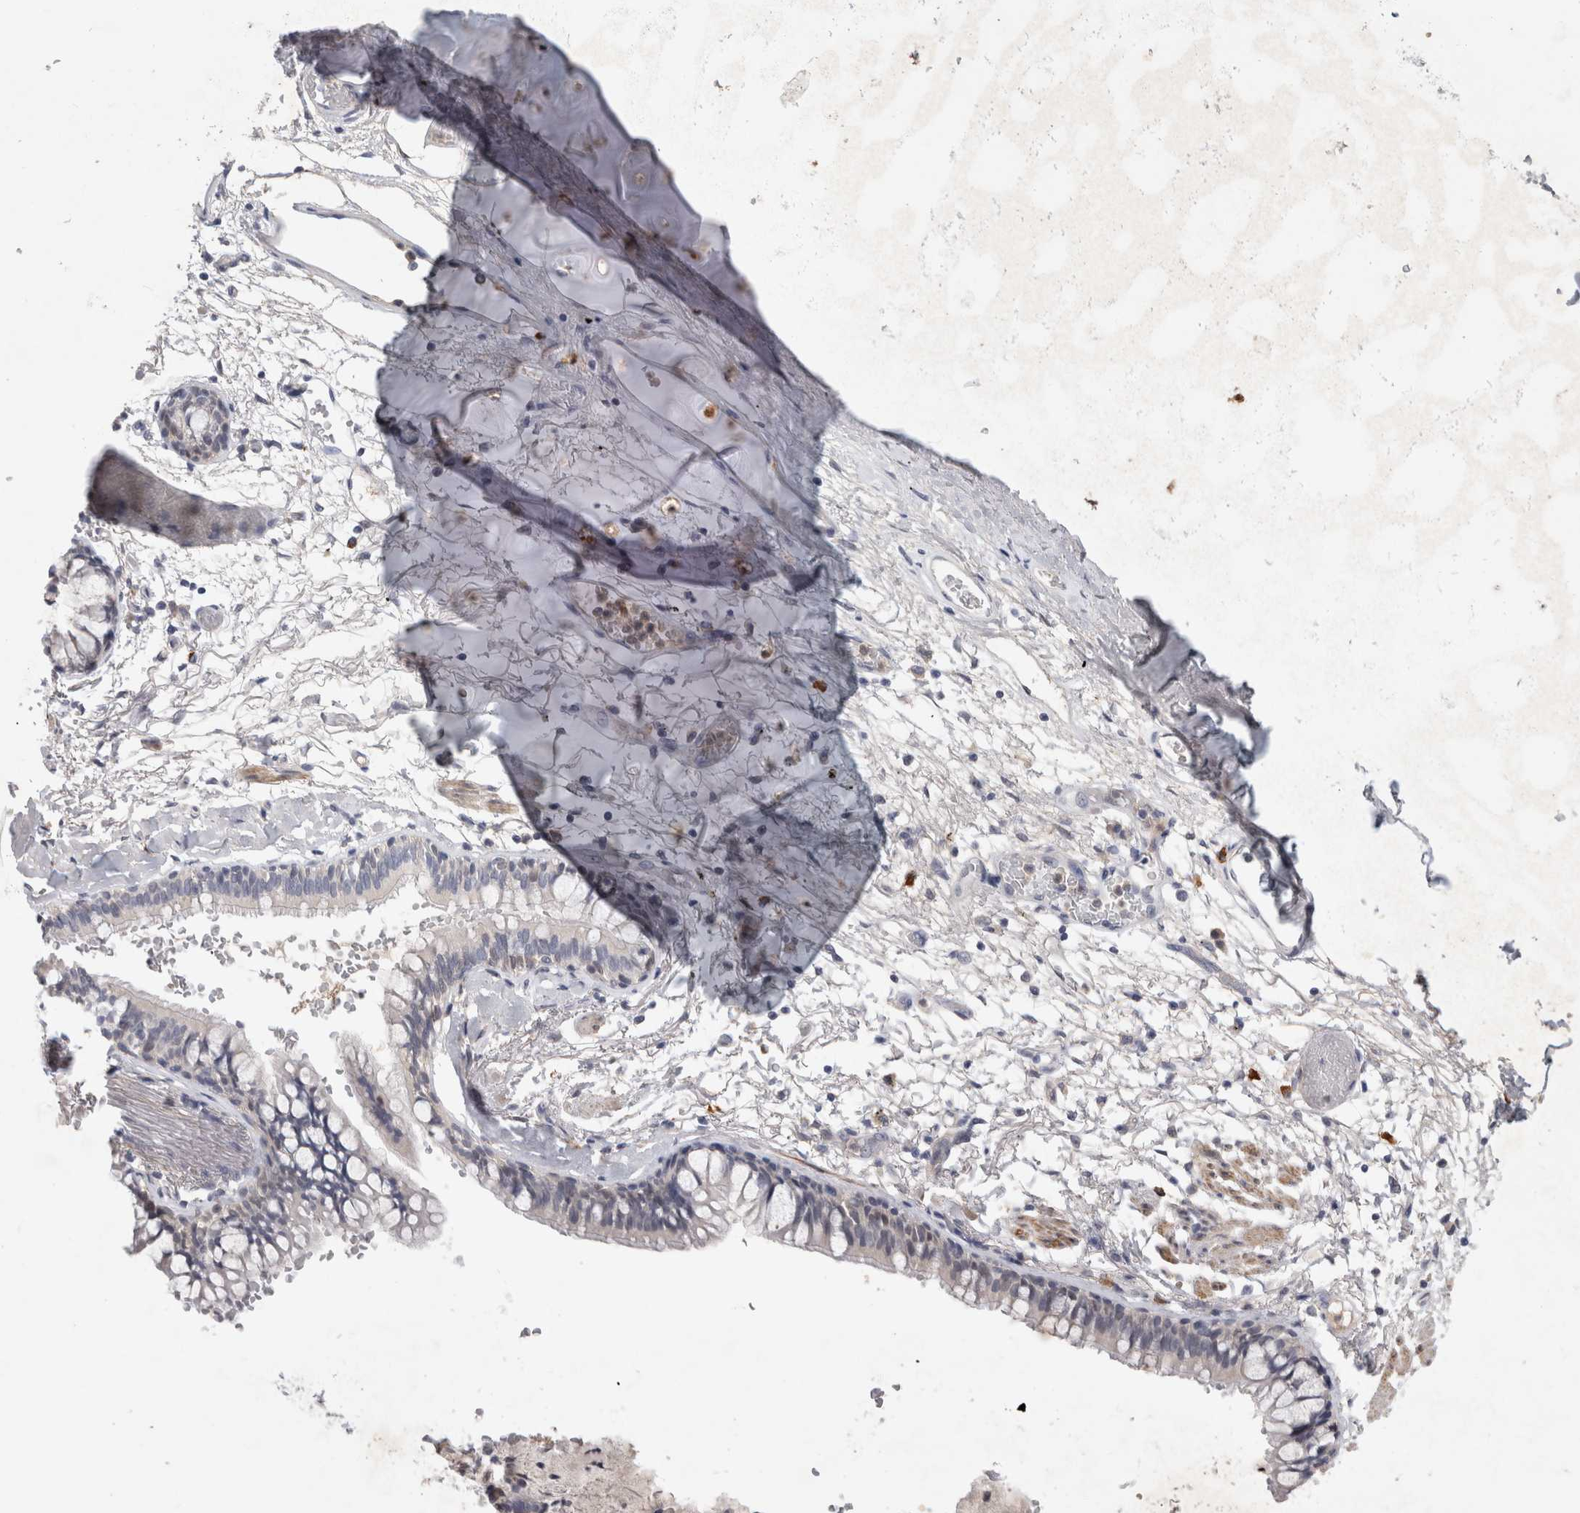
{"staining": {"intensity": "negative", "quantity": "none", "location": "none"}, "tissue": "adipose tissue", "cell_type": "Adipocytes", "image_type": "normal", "snomed": [{"axis": "morphology", "description": "Normal tissue, NOS"}, {"axis": "topography", "description": "Cartilage tissue"}, {"axis": "topography", "description": "Bronchus"}], "caption": "Immunohistochemistry of unremarkable human adipose tissue reveals no positivity in adipocytes.", "gene": "PGM1", "patient": {"sex": "female", "age": 73}}